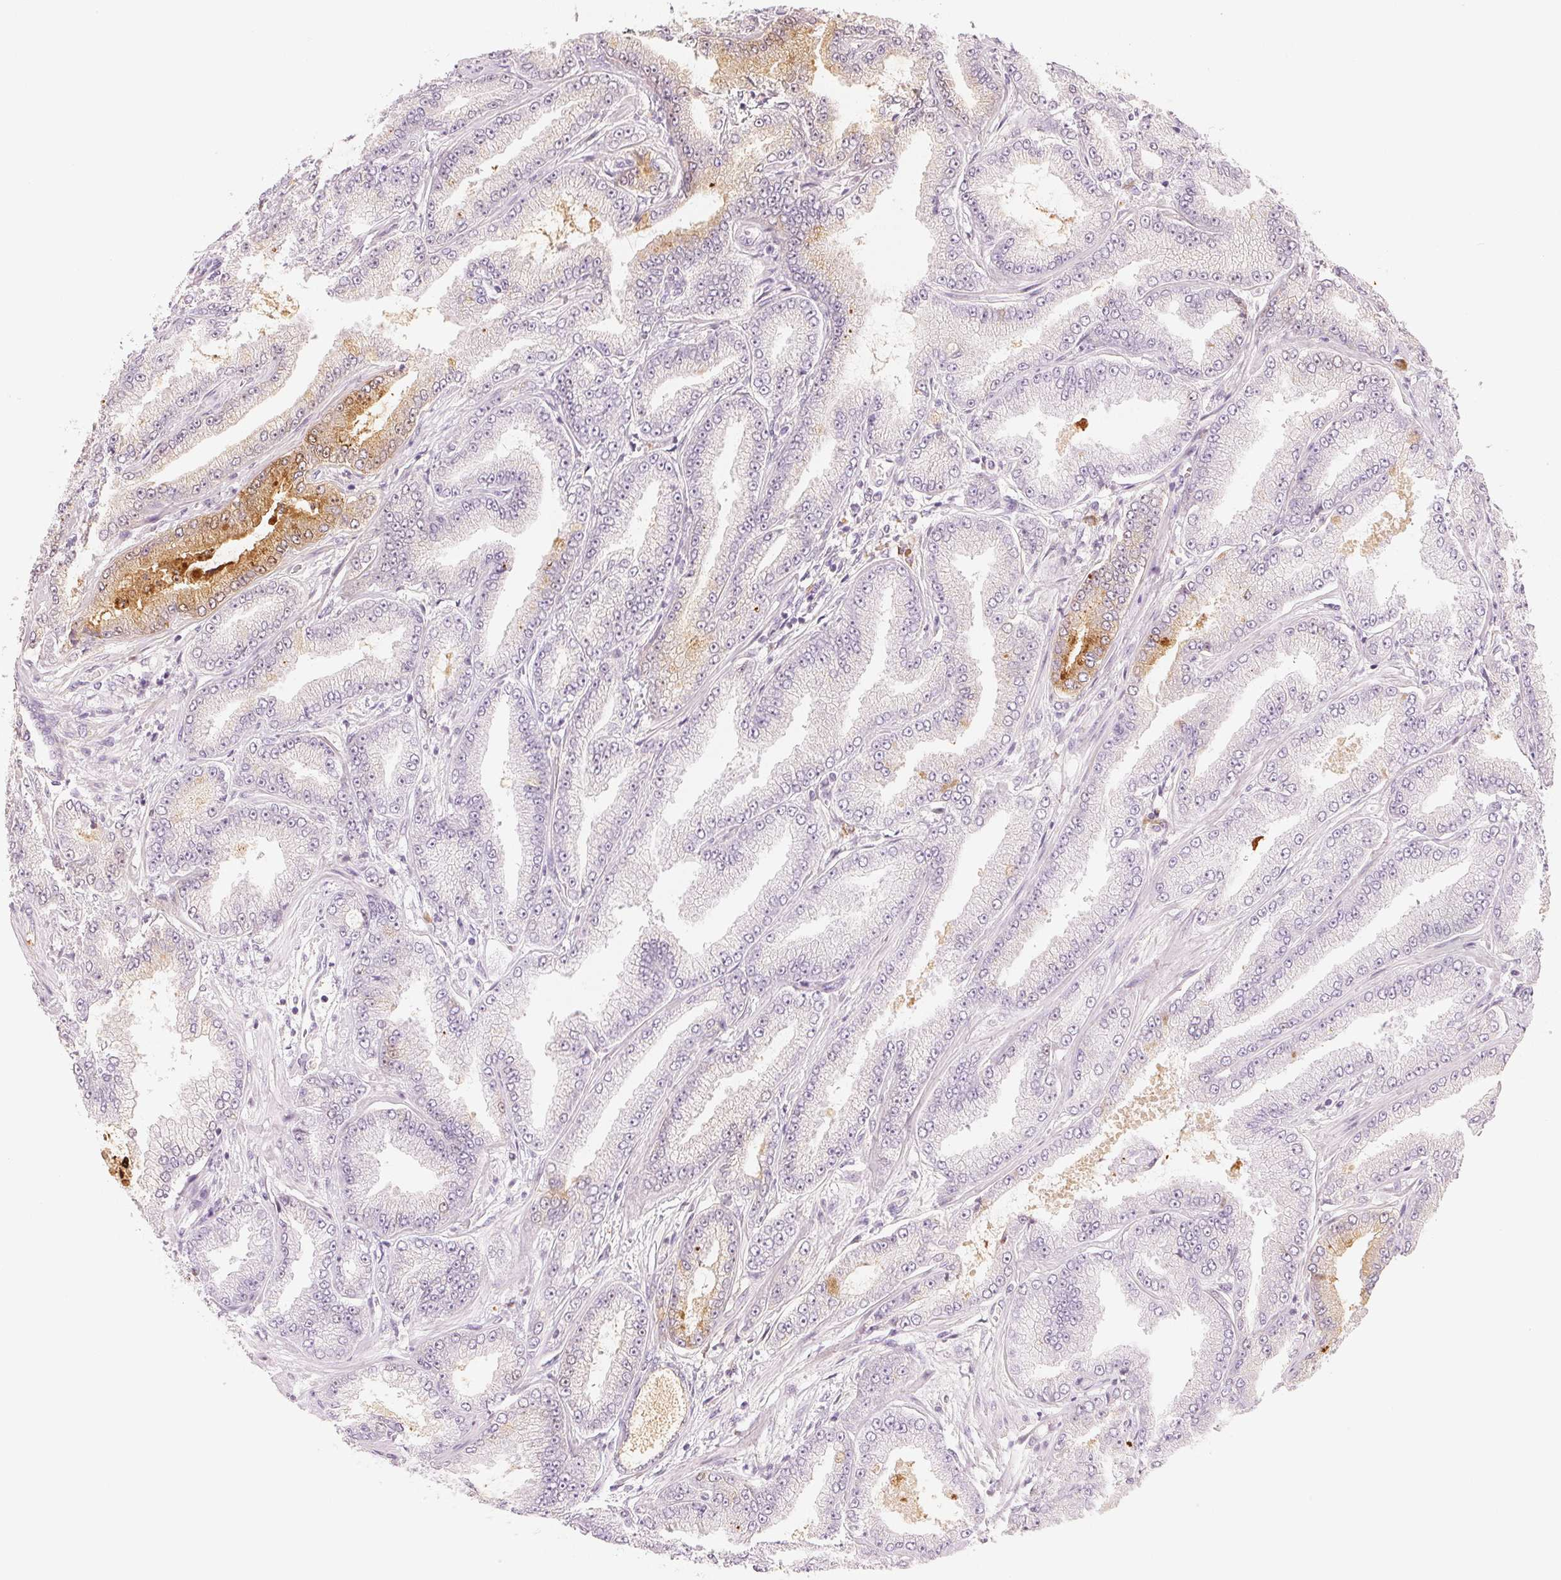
{"staining": {"intensity": "moderate", "quantity": "<25%", "location": "cytoplasmic/membranous"}, "tissue": "prostate cancer", "cell_type": "Tumor cells", "image_type": "cancer", "snomed": [{"axis": "morphology", "description": "Adenocarcinoma, Low grade"}, {"axis": "topography", "description": "Prostate"}], "caption": "Moderate cytoplasmic/membranous expression for a protein is seen in about <25% of tumor cells of prostate adenocarcinoma (low-grade) using immunohistochemistry.", "gene": "RMDN2", "patient": {"sex": "male", "age": 55}}